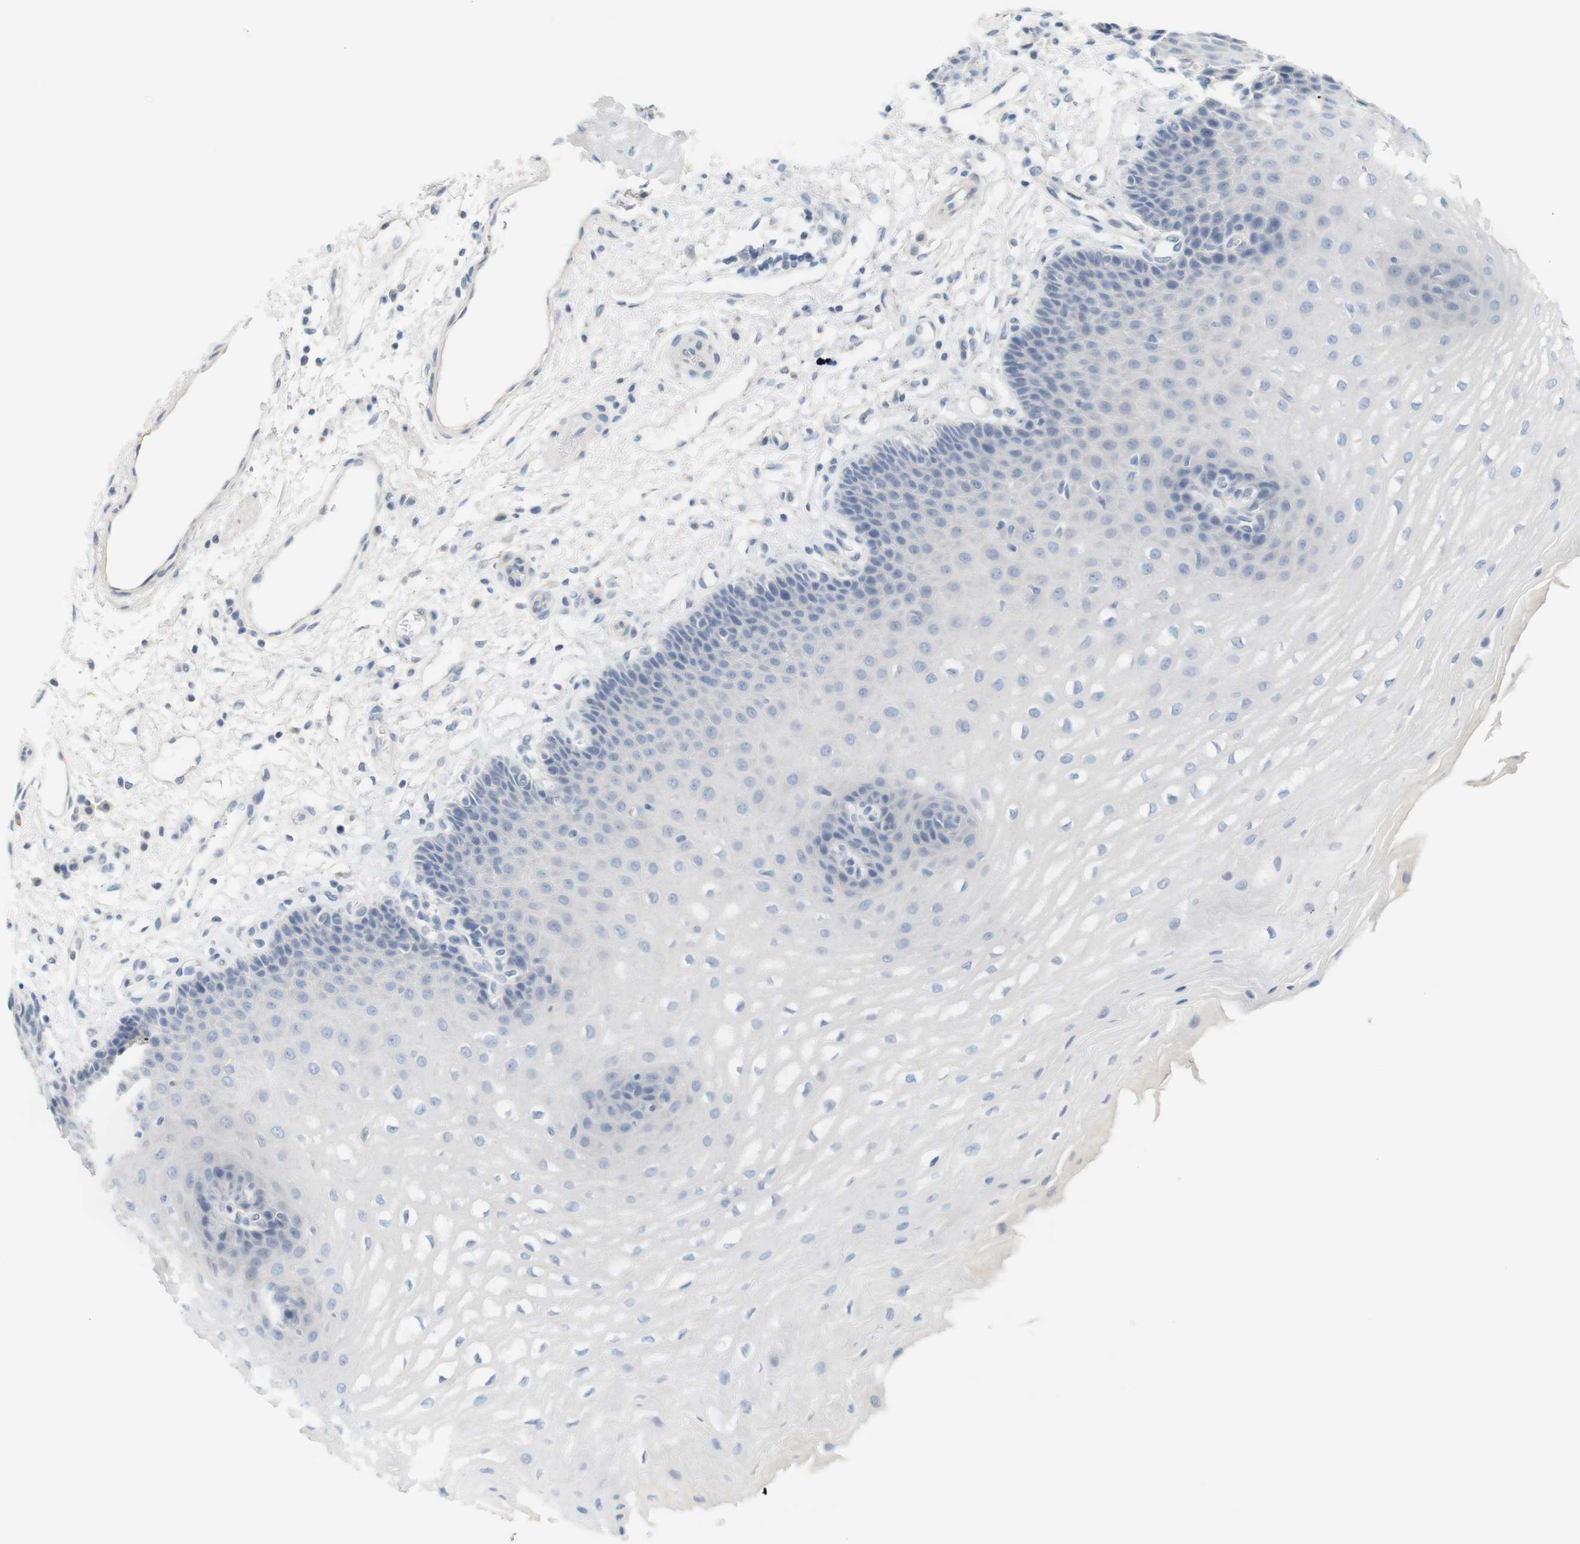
{"staining": {"intensity": "negative", "quantity": "none", "location": "none"}, "tissue": "esophagus", "cell_type": "Squamous epithelial cells", "image_type": "normal", "snomed": [{"axis": "morphology", "description": "Normal tissue, NOS"}, {"axis": "topography", "description": "Esophagus"}], "caption": "The photomicrograph reveals no staining of squamous epithelial cells in benign esophagus. The staining was performed using DAB to visualize the protein expression in brown, while the nuclei were stained in blue with hematoxylin (Magnification: 20x).", "gene": "RGS9", "patient": {"sex": "male", "age": 54}}